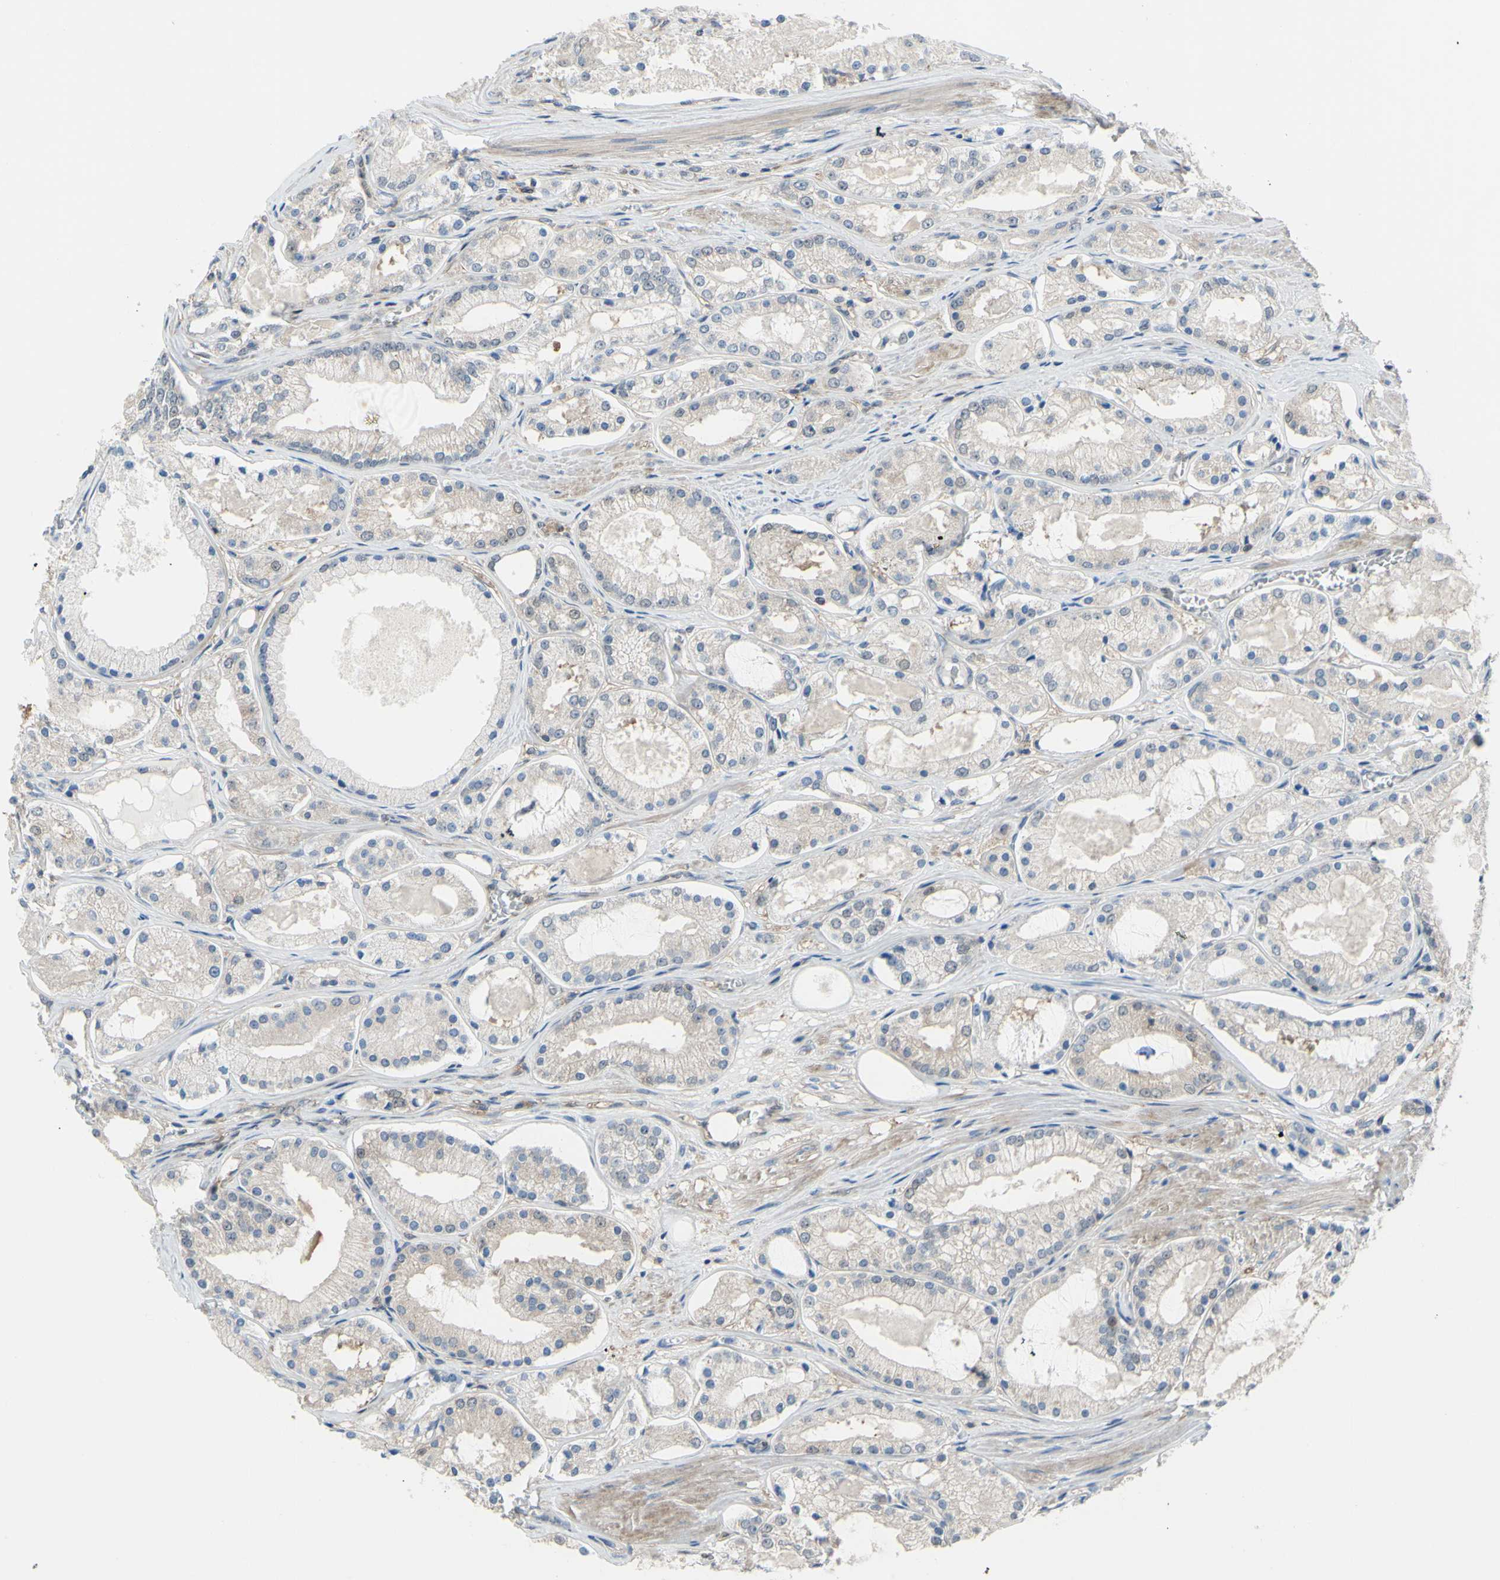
{"staining": {"intensity": "weak", "quantity": ">75%", "location": "cytoplasmic/membranous"}, "tissue": "prostate cancer", "cell_type": "Tumor cells", "image_type": "cancer", "snomed": [{"axis": "morphology", "description": "Adenocarcinoma, High grade"}, {"axis": "topography", "description": "Prostate"}], "caption": "Prostate cancer (high-grade adenocarcinoma) stained with a protein marker exhibits weak staining in tumor cells.", "gene": "UPK3B", "patient": {"sex": "male", "age": 66}}